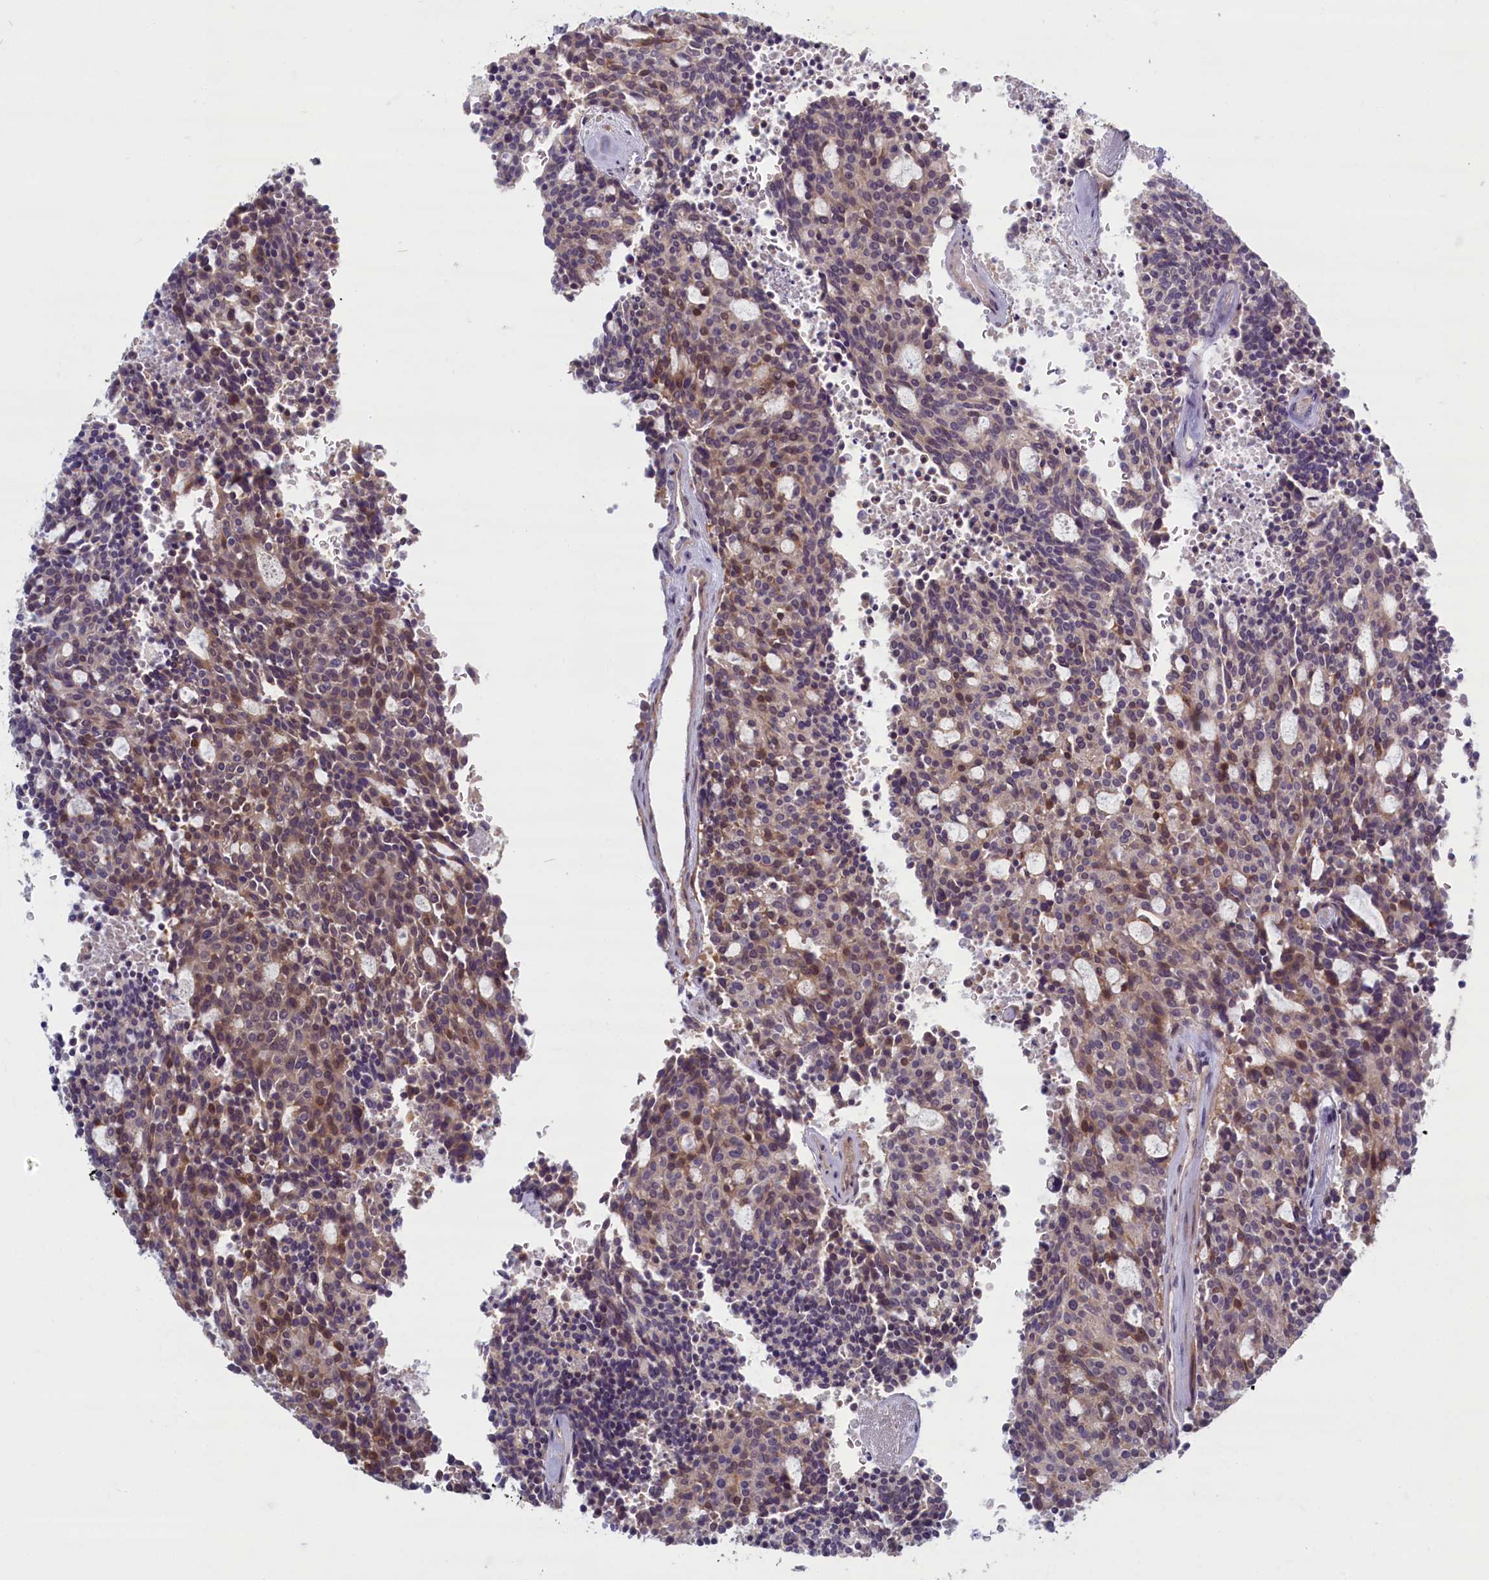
{"staining": {"intensity": "weak", "quantity": "25%-75%", "location": "cytoplasmic/membranous"}, "tissue": "carcinoid", "cell_type": "Tumor cells", "image_type": "cancer", "snomed": [{"axis": "morphology", "description": "Carcinoid, malignant, NOS"}, {"axis": "topography", "description": "Pancreas"}], "caption": "A low amount of weak cytoplasmic/membranous staining is appreciated in approximately 25%-75% of tumor cells in carcinoid (malignant) tissue.", "gene": "TRPM4", "patient": {"sex": "female", "age": 54}}